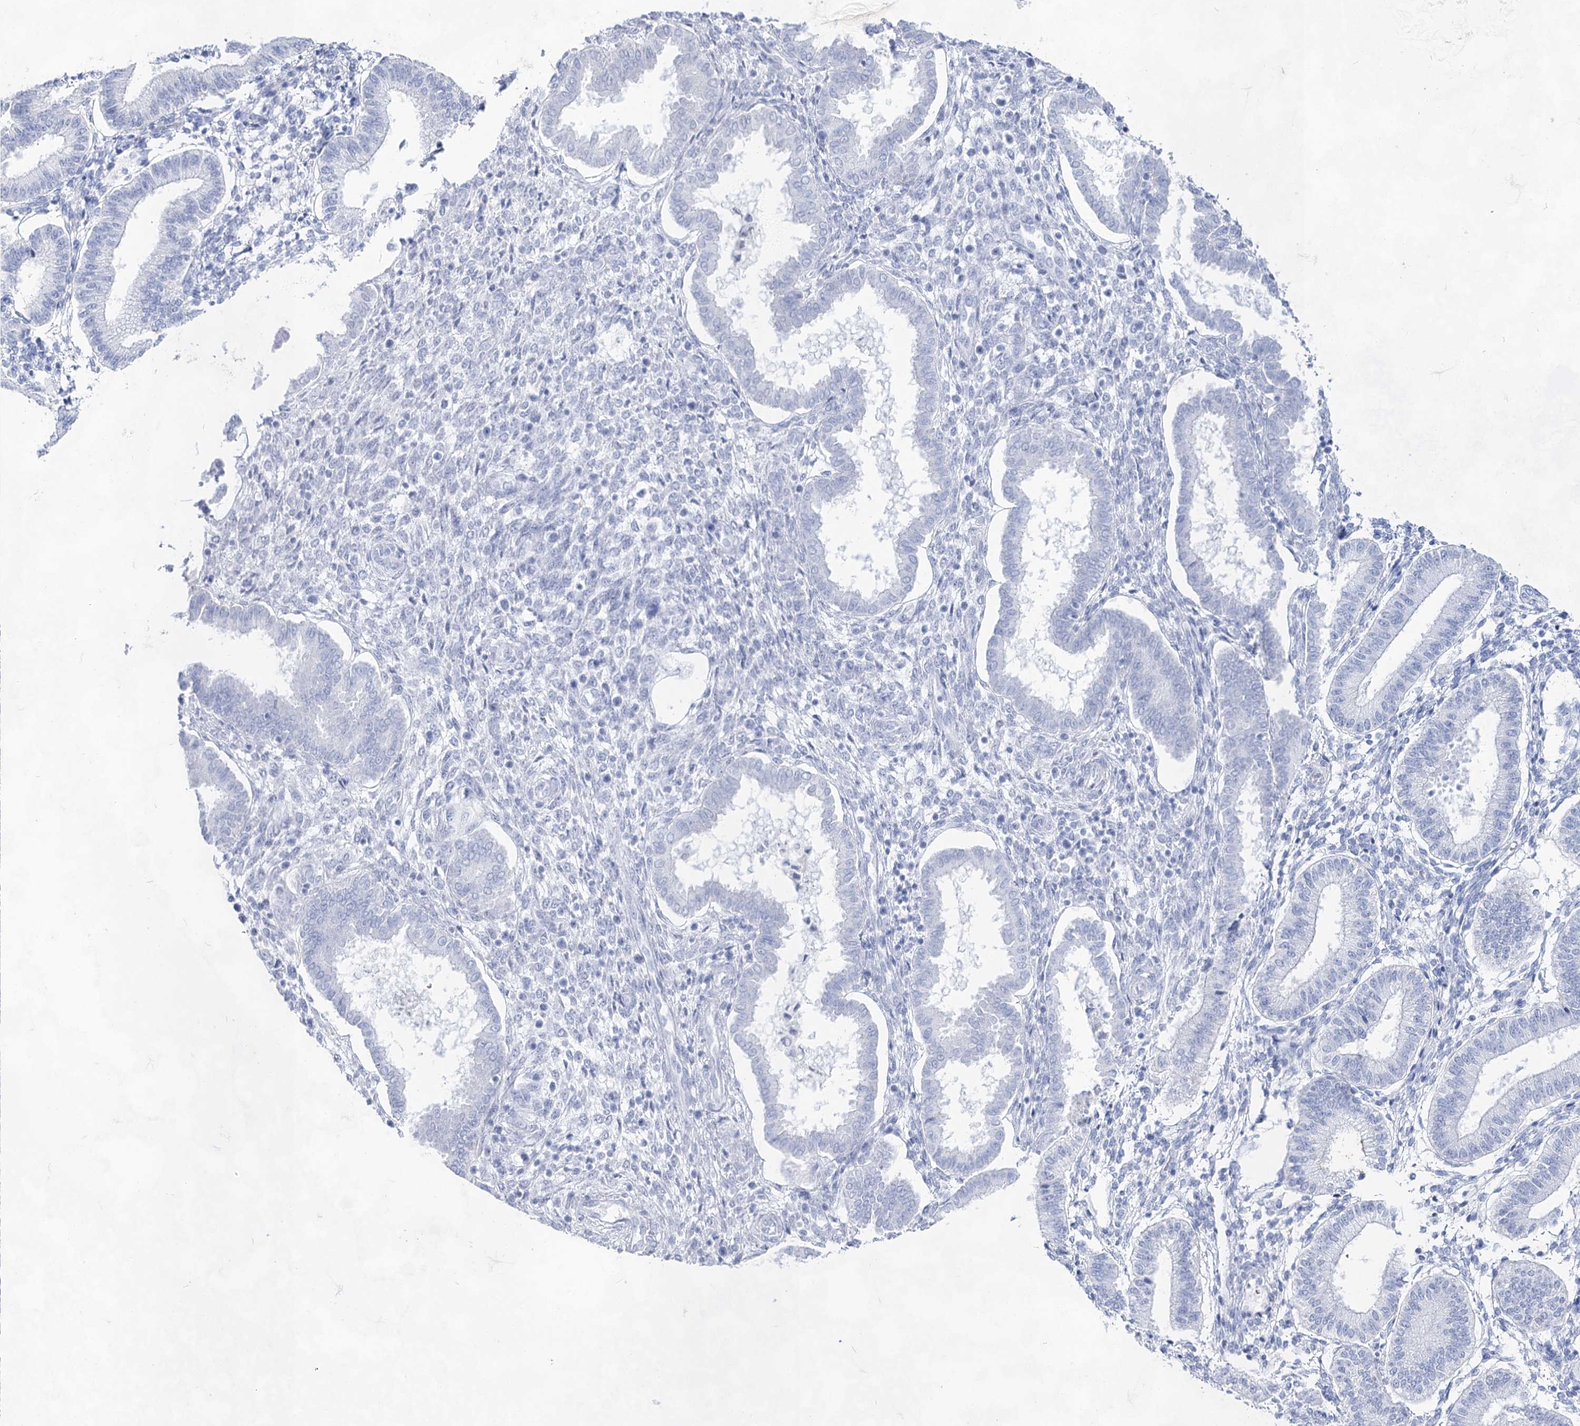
{"staining": {"intensity": "negative", "quantity": "none", "location": "none"}, "tissue": "endometrium", "cell_type": "Cells in endometrial stroma", "image_type": "normal", "snomed": [{"axis": "morphology", "description": "Normal tissue, NOS"}, {"axis": "topography", "description": "Endometrium"}], "caption": "Immunohistochemistry histopathology image of unremarkable endometrium: endometrium stained with DAB demonstrates no significant protein staining in cells in endometrial stroma.", "gene": "ACRV1", "patient": {"sex": "female", "age": 24}}